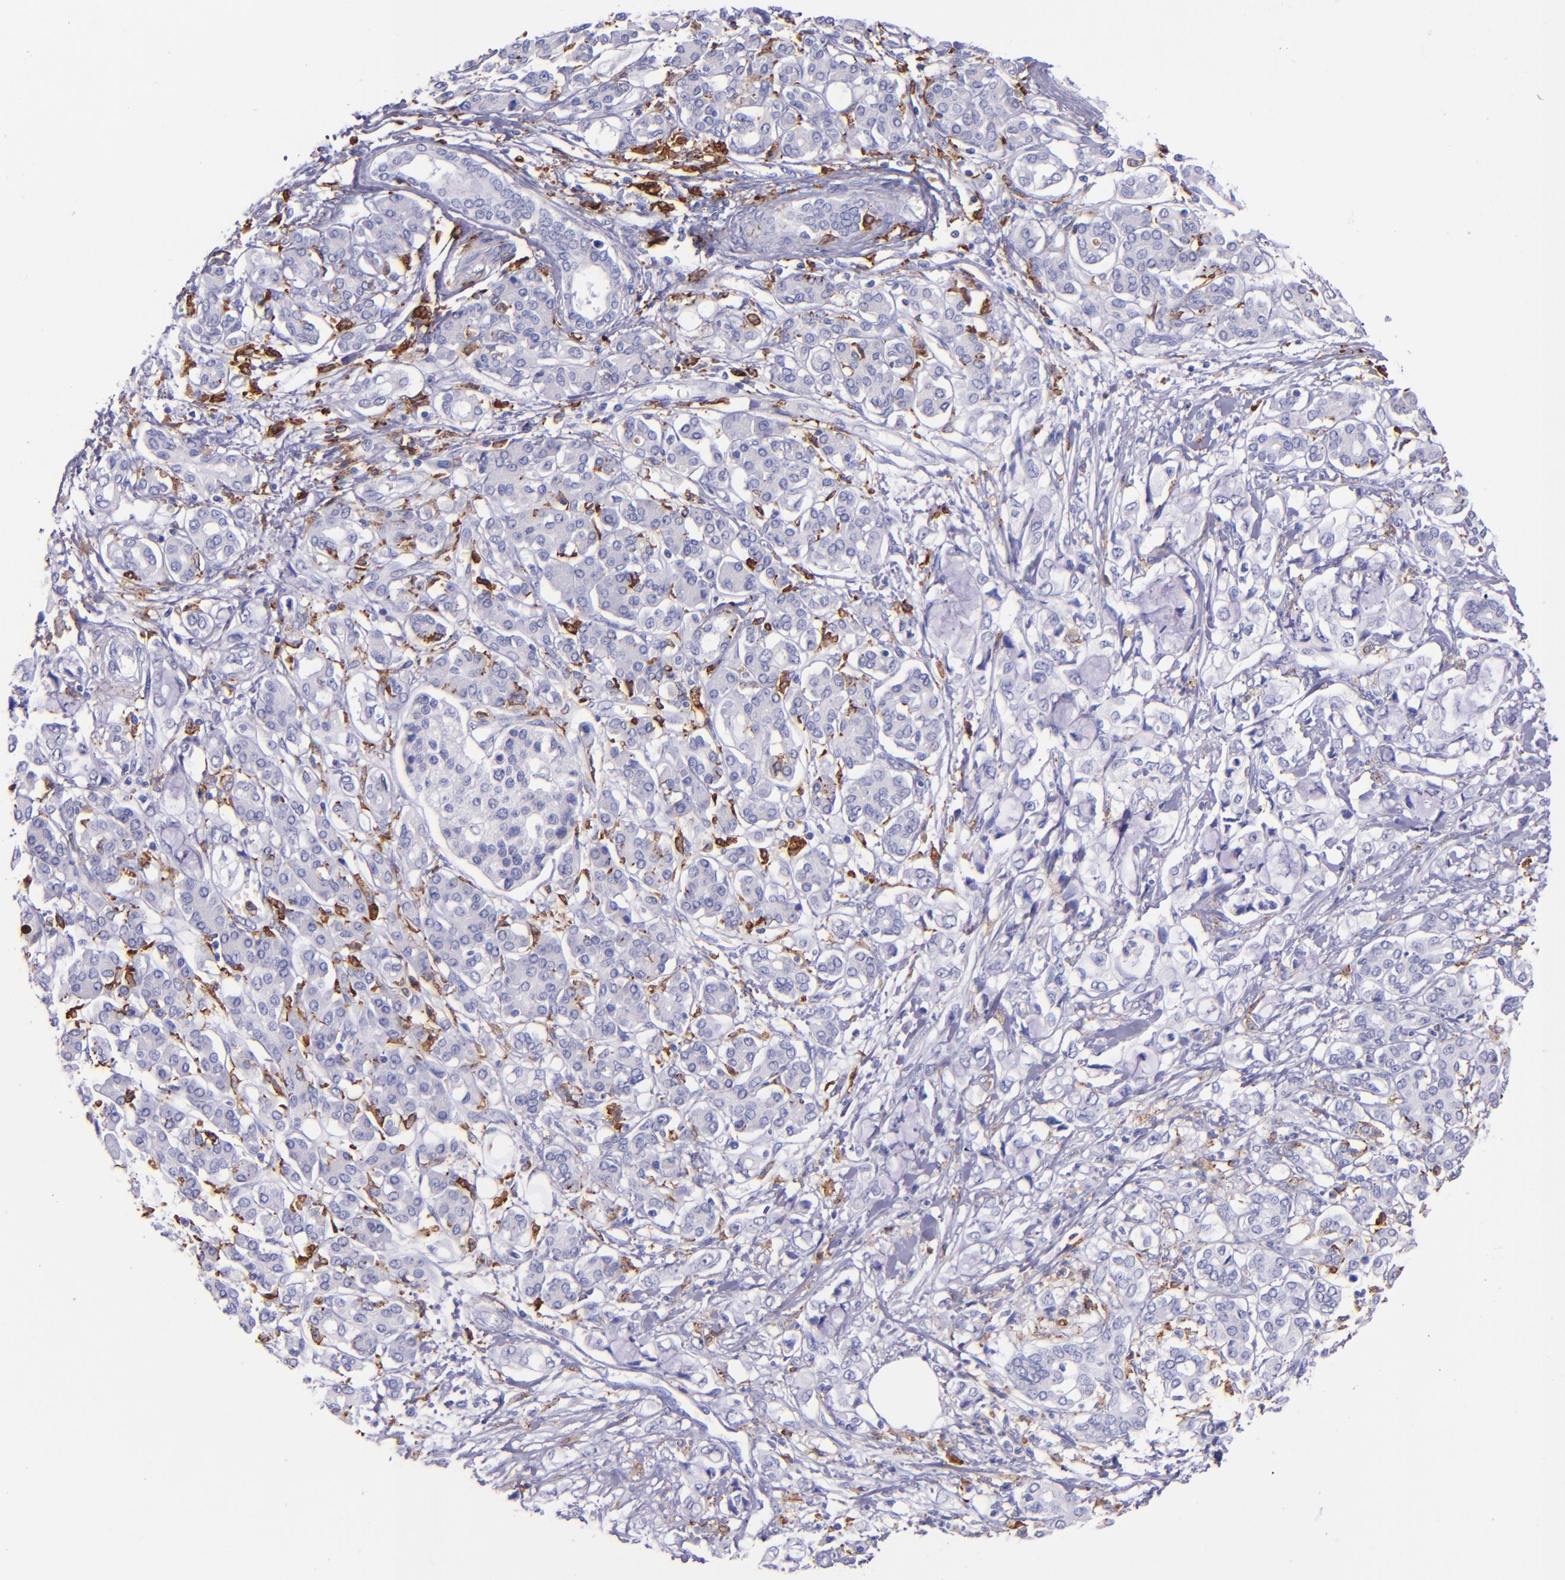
{"staining": {"intensity": "negative", "quantity": "none", "location": "none"}, "tissue": "pancreatic cancer", "cell_type": "Tumor cells", "image_type": "cancer", "snomed": [{"axis": "morphology", "description": "Adenocarcinoma, NOS"}, {"axis": "topography", "description": "Pancreas"}], "caption": "Tumor cells are negative for brown protein staining in pancreatic adenocarcinoma.", "gene": "CD163", "patient": {"sex": "female", "age": 70}}